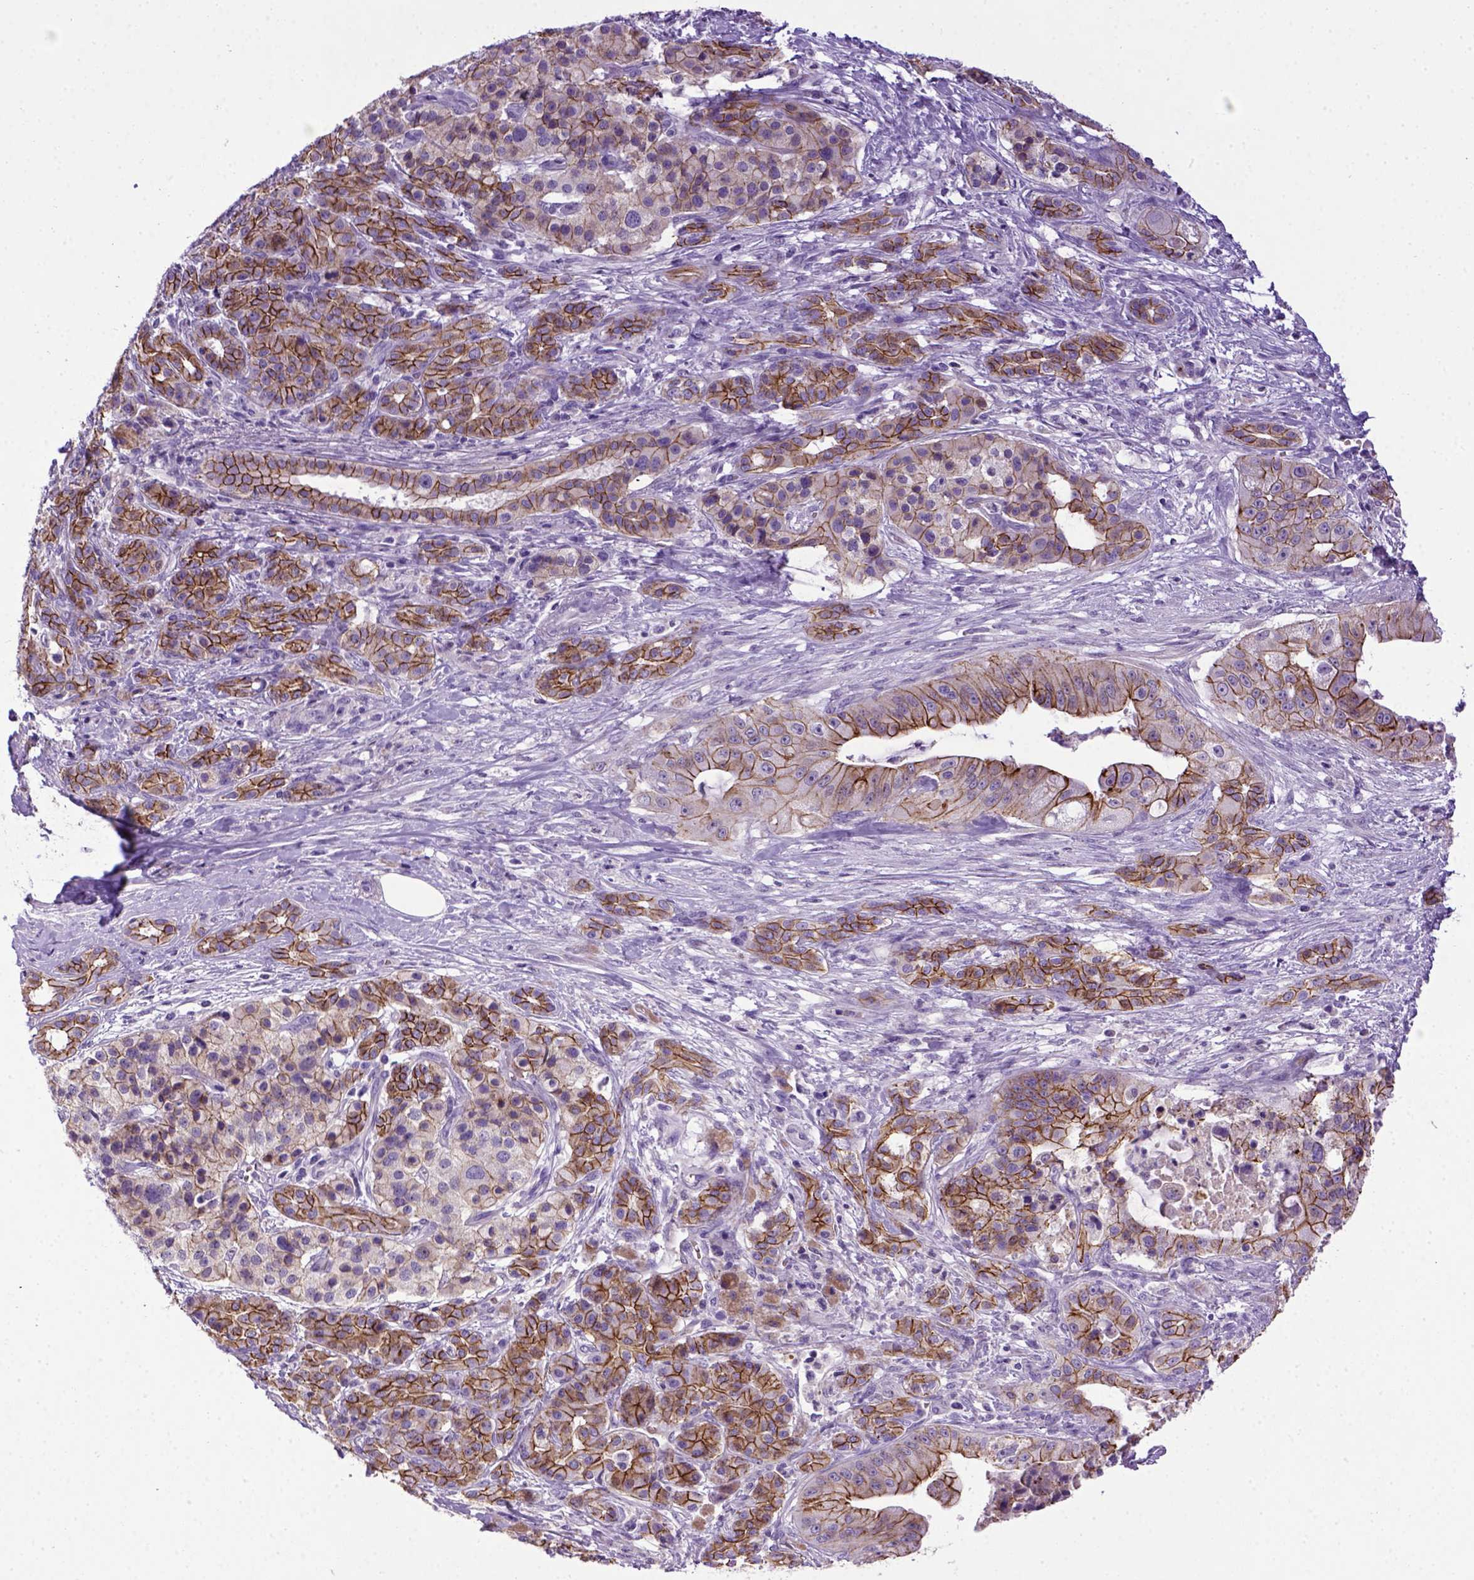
{"staining": {"intensity": "moderate", "quantity": ">75%", "location": "cytoplasmic/membranous"}, "tissue": "pancreatic cancer", "cell_type": "Tumor cells", "image_type": "cancer", "snomed": [{"axis": "morphology", "description": "Normal tissue, NOS"}, {"axis": "morphology", "description": "Inflammation, NOS"}, {"axis": "morphology", "description": "Adenocarcinoma, NOS"}, {"axis": "topography", "description": "Pancreas"}], "caption": "Pancreatic cancer (adenocarcinoma) stained for a protein (brown) shows moderate cytoplasmic/membranous positive expression in approximately >75% of tumor cells.", "gene": "CDH1", "patient": {"sex": "male", "age": 57}}